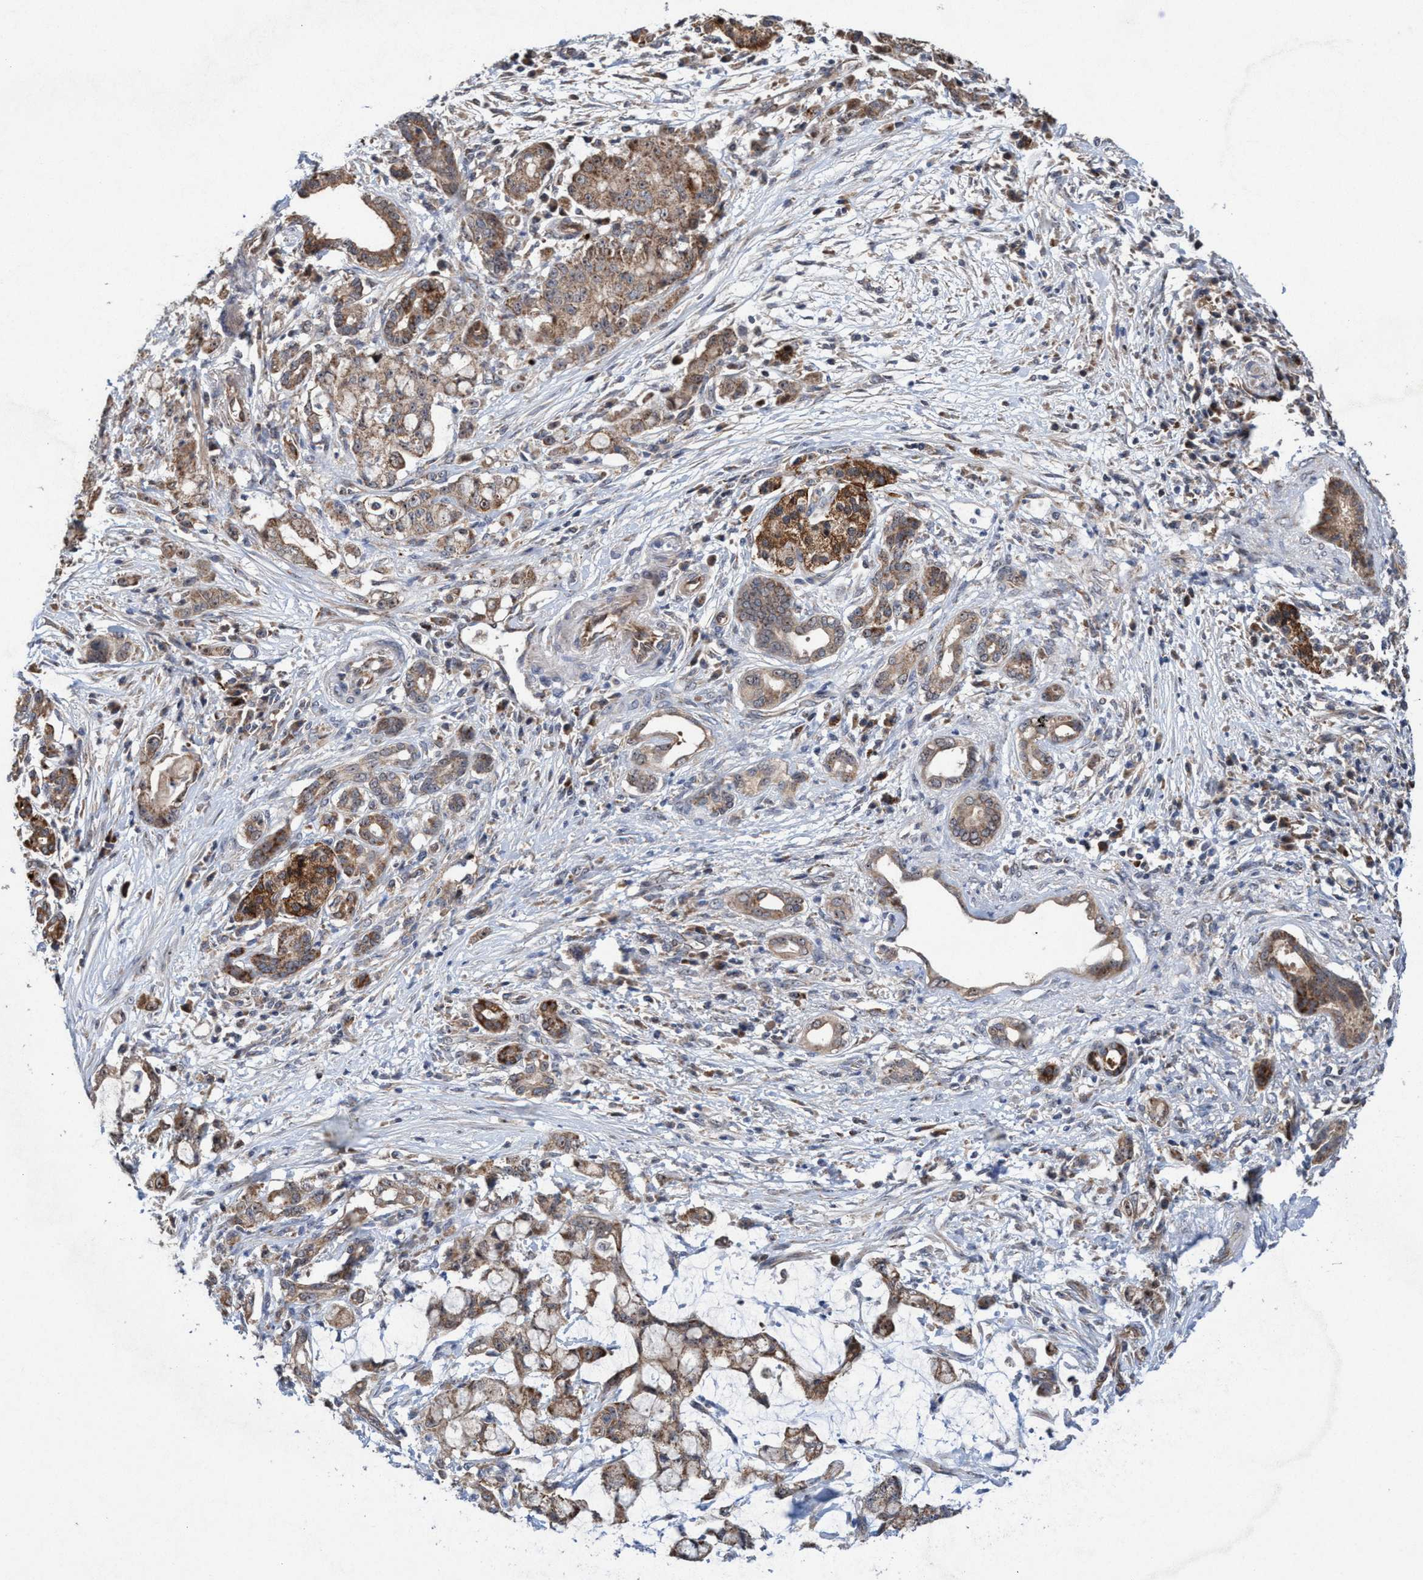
{"staining": {"intensity": "moderate", "quantity": ">75%", "location": "cytoplasmic/membranous,nuclear"}, "tissue": "pancreatic cancer", "cell_type": "Tumor cells", "image_type": "cancer", "snomed": [{"axis": "morphology", "description": "Adenocarcinoma, NOS"}, {"axis": "topography", "description": "Pancreas"}], "caption": "Immunohistochemical staining of human adenocarcinoma (pancreatic) displays moderate cytoplasmic/membranous and nuclear protein positivity in about >75% of tumor cells. (DAB (3,3'-diaminobenzidine) = brown stain, brightfield microscopy at high magnification).", "gene": "P2RY14", "patient": {"sex": "female", "age": 73}}